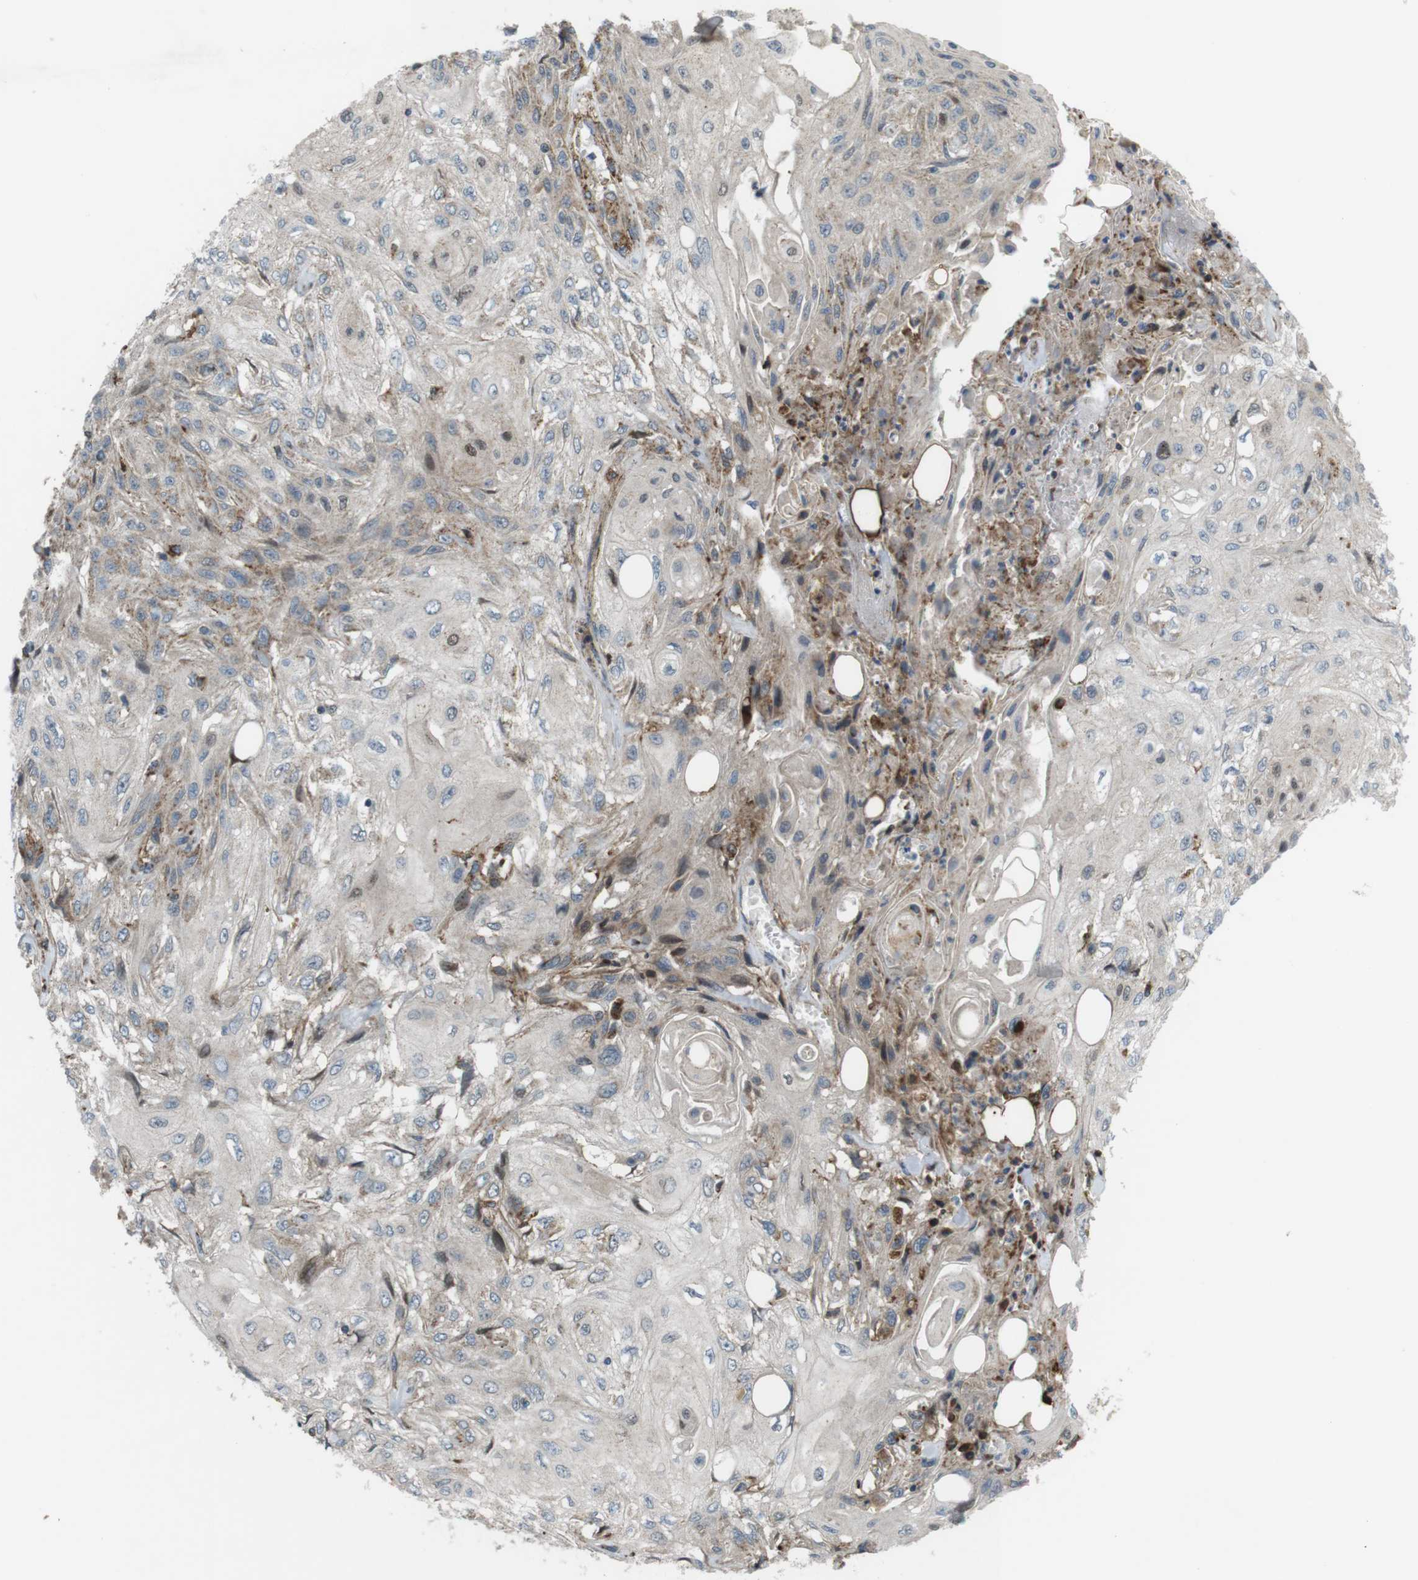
{"staining": {"intensity": "weak", "quantity": "25%-75%", "location": "cytoplasmic/membranous"}, "tissue": "skin cancer", "cell_type": "Tumor cells", "image_type": "cancer", "snomed": [{"axis": "morphology", "description": "Squamous cell carcinoma, NOS"}, {"axis": "topography", "description": "Skin"}], "caption": "The image demonstrates immunohistochemical staining of skin squamous cell carcinoma. There is weak cytoplasmic/membranous expression is present in about 25%-75% of tumor cells.", "gene": "DDAH2", "patient": {"sex": "male", "age": 75}}